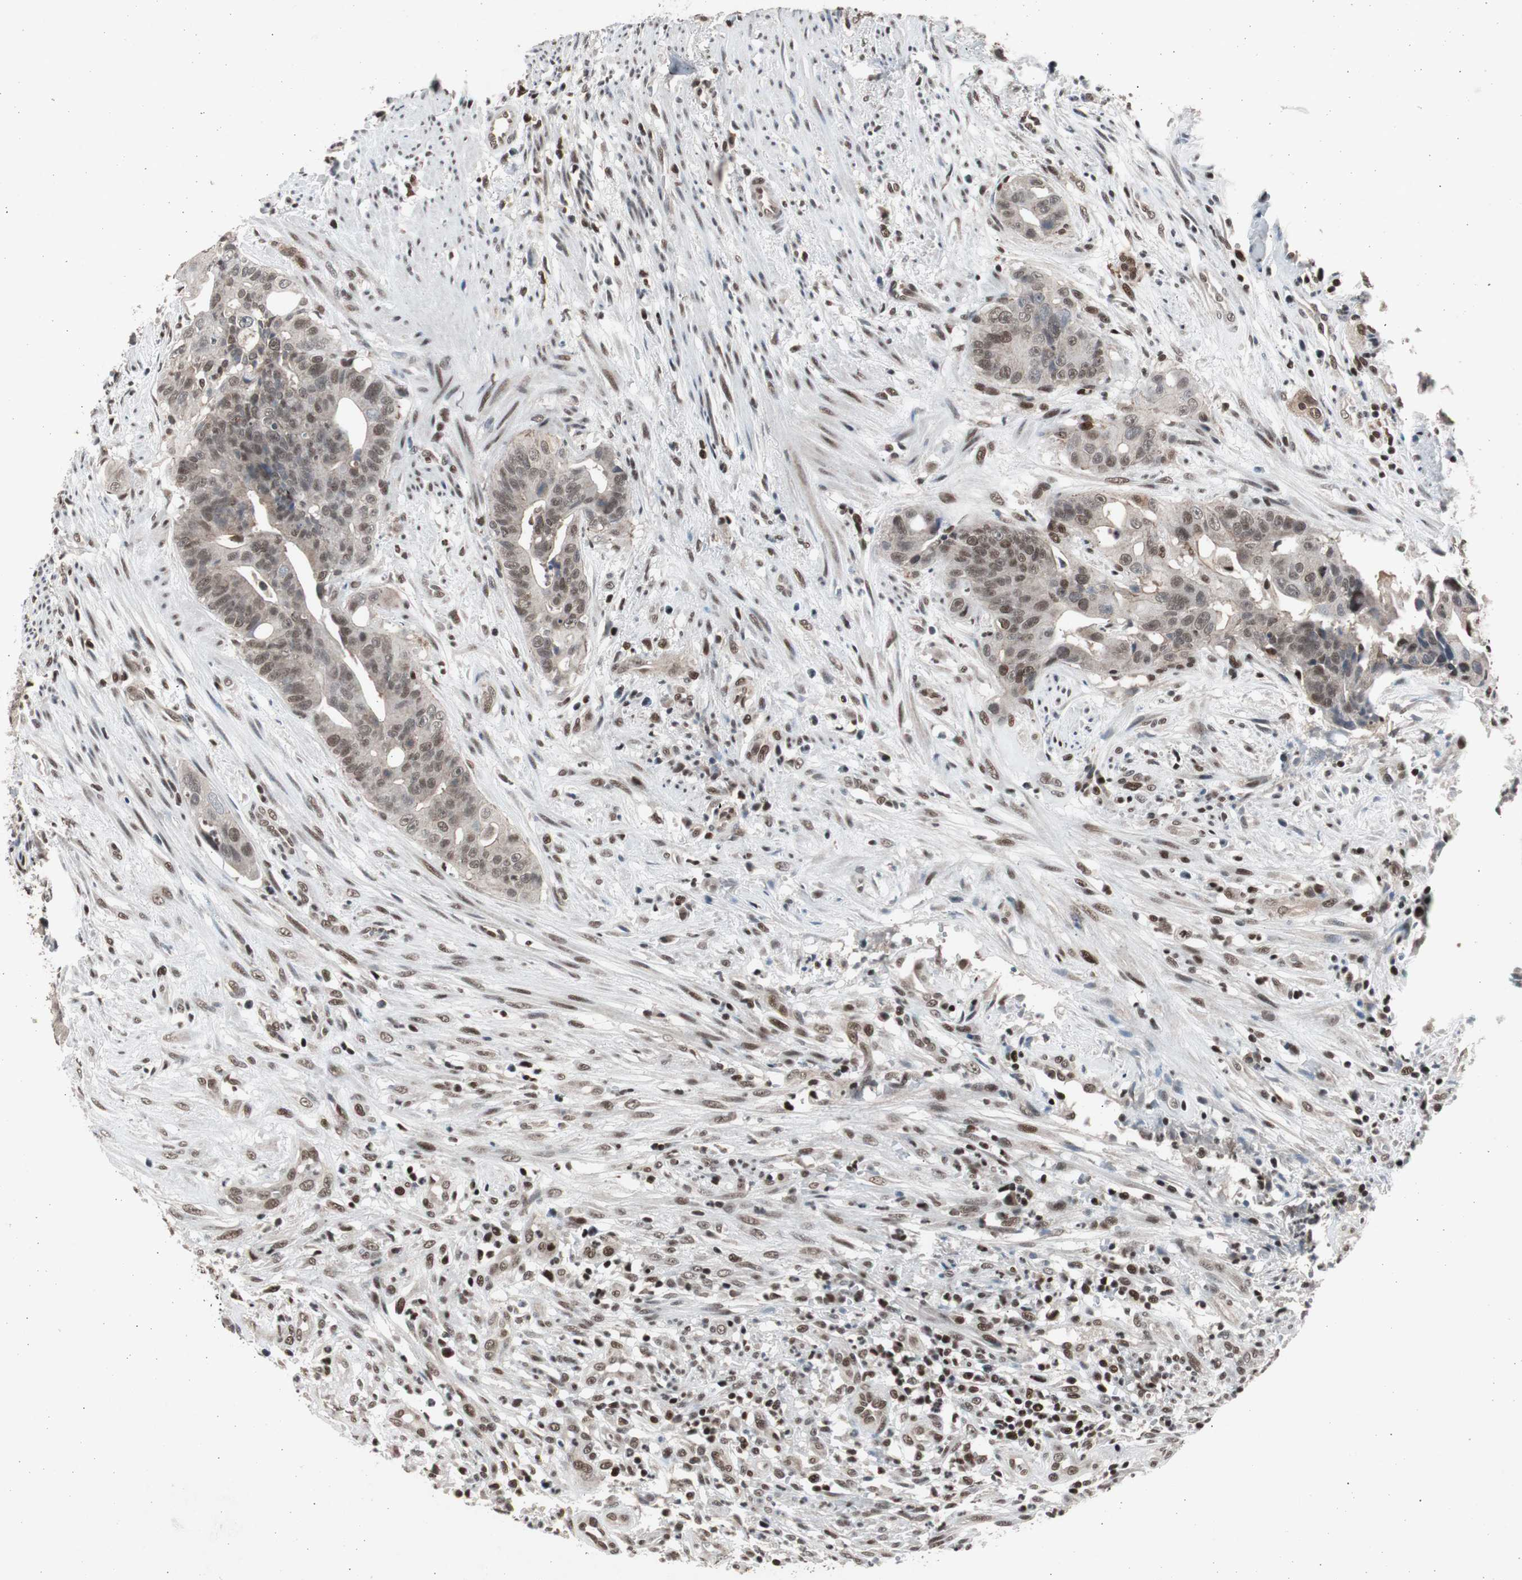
{"staining": {"intensity": "moderate", "quantity": "25%-75%", "location": "nuclear"}, "tissue": "colorectal cancer", "cell_type": "Tumor cells", "image_type": "cancer", "snomed": [{"axis": "morphology", "description": "Adenocarcinoma, NOS"}, {"axis": "topography", "description": "Colon"}], "caption": "A high-resolution micrograph shows IHC staining of colorectal cancer, which reveals moderate nuclear staining in about 25%-75% of tumor cells.", "gene": "RPA1", "patient": {"sex": "female", "age": 57}}